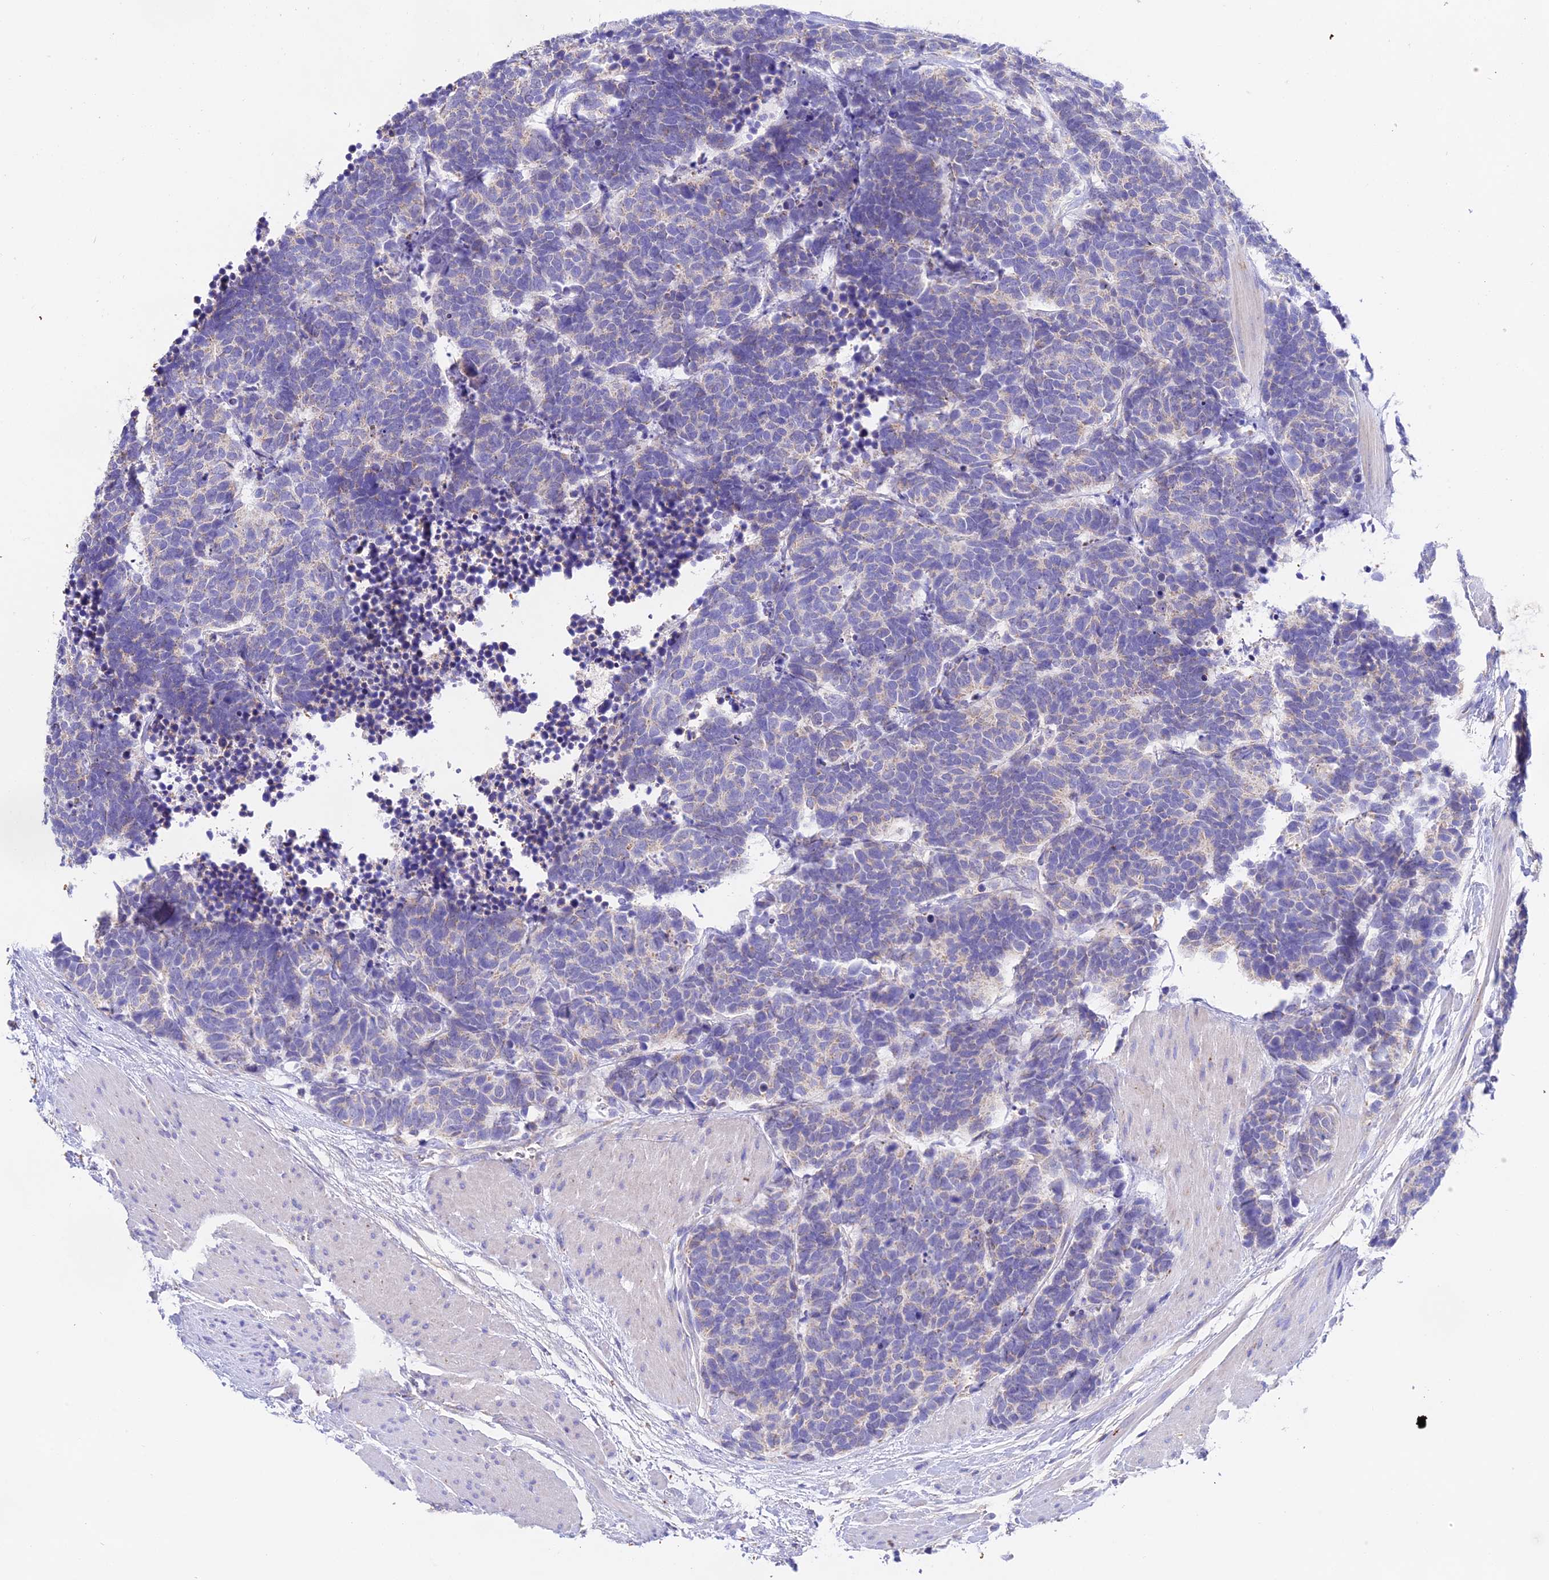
{"staining": {"intensity": "negative", "quantity": "none", "location": "none"}, "tissue": "carcinoid", "cell_type": "Tumor cells", "image_type": "cancer", "snomed": [{"axis": "morphology", "description": "Carcinoma, NOS"}, {"axis": "morphology", "description": "Carcinoid, malignant, NOS"}, {"axis": "topography", "description": "Urinary bladder"}], "caption": "Immunohistochemistry (IHC) micrograph of carcinoid stained for a protein (brown), which demonstrates no positivity in tumor cells.", "gene": "PPP2R2C", "patient": {"sex": "male", "age": 57}}